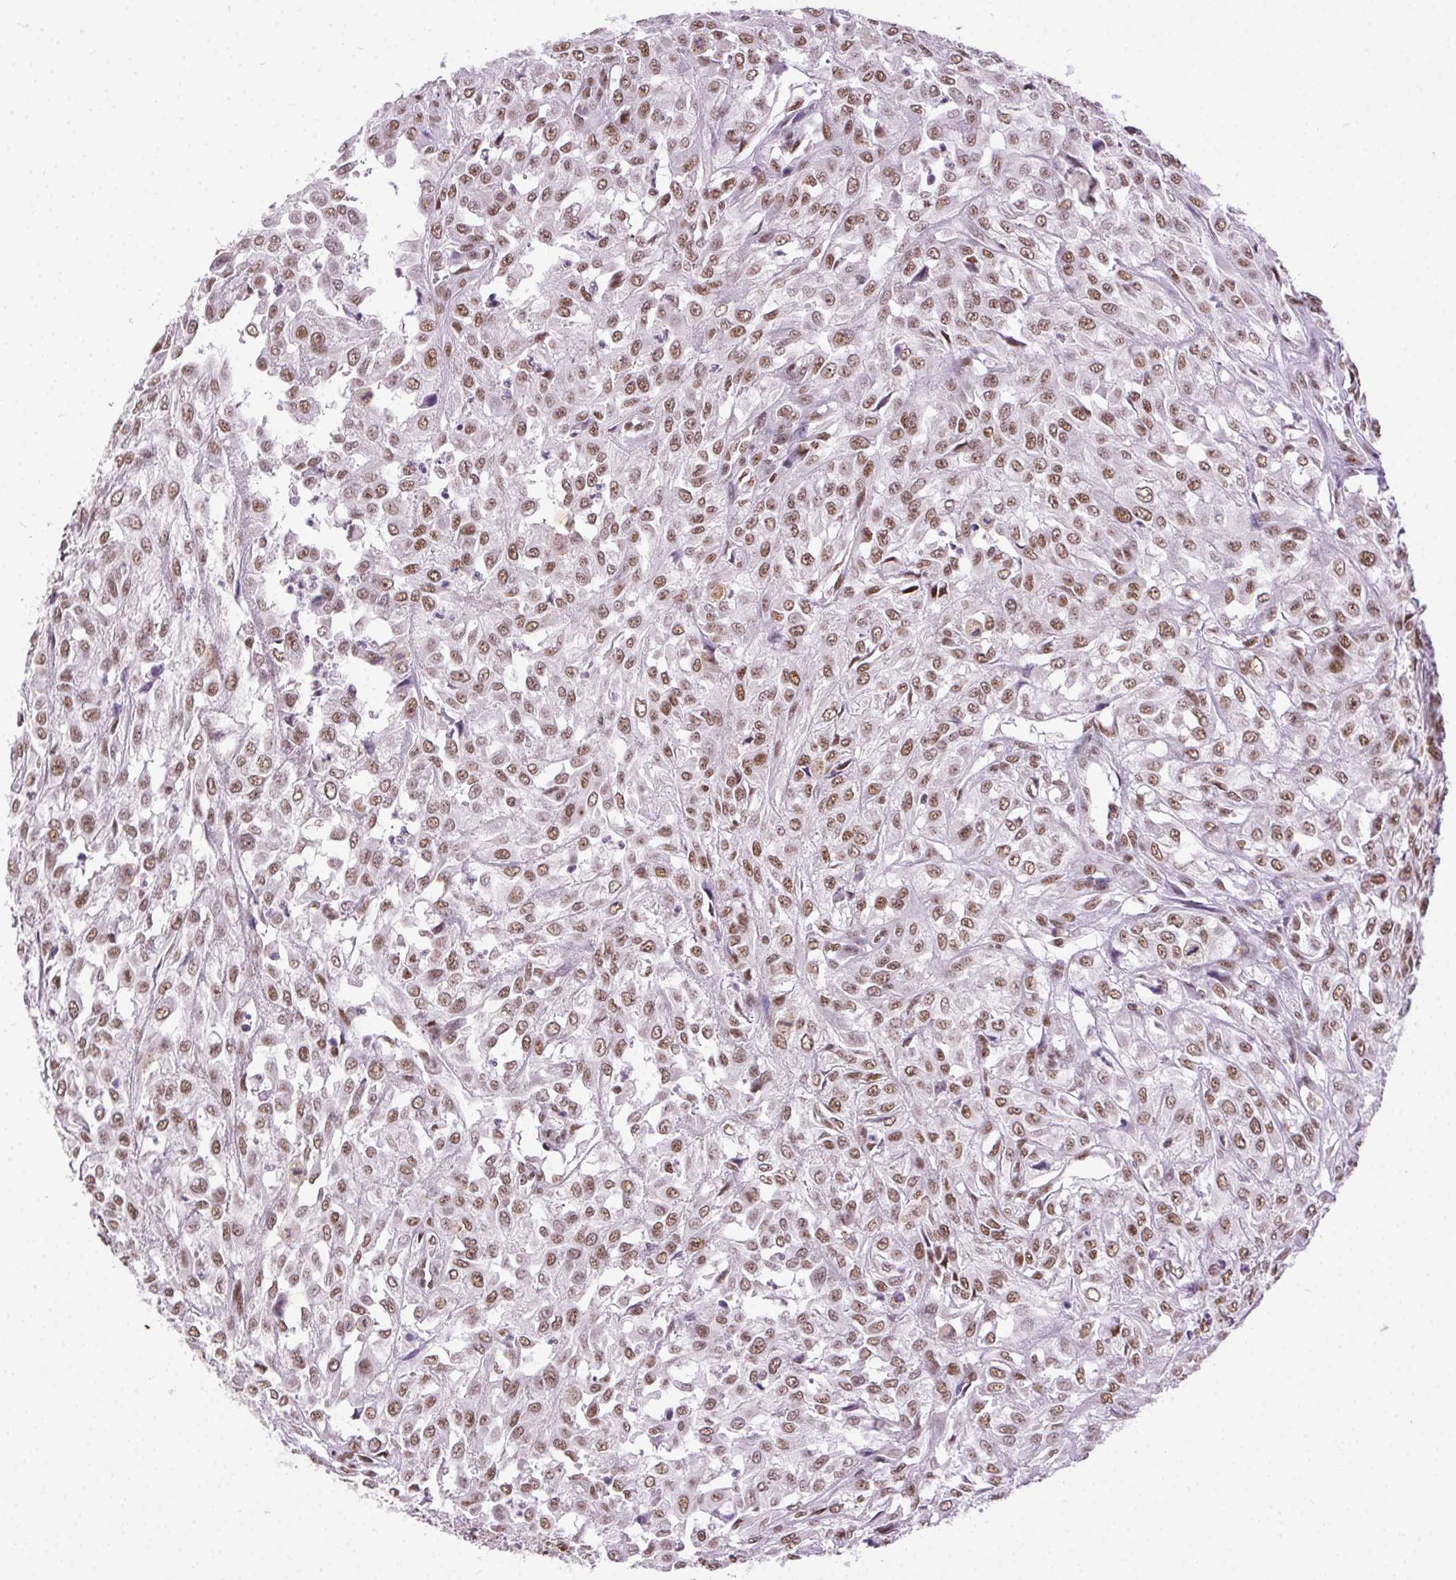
{"staining": {"intensity": "moderate", "quantity": ">75%", "location": "nuclear"}, "tissue": "urothelial cancer", "cell_type": "Tumor cells", "image_type": "cancer", "snomed": [{"axis": "morphology", "description": "Urothelial carcinoma, High grade"}, {"axis": "topography", "description": "Urinary bladder"}], "caption": "Tumor cells reveal moderate nuclear staining in about >75% of cells in high-grade urothelial carcinoma.", "gene": "TRA2B", "patient": {"sex": "male", "age": 67}}